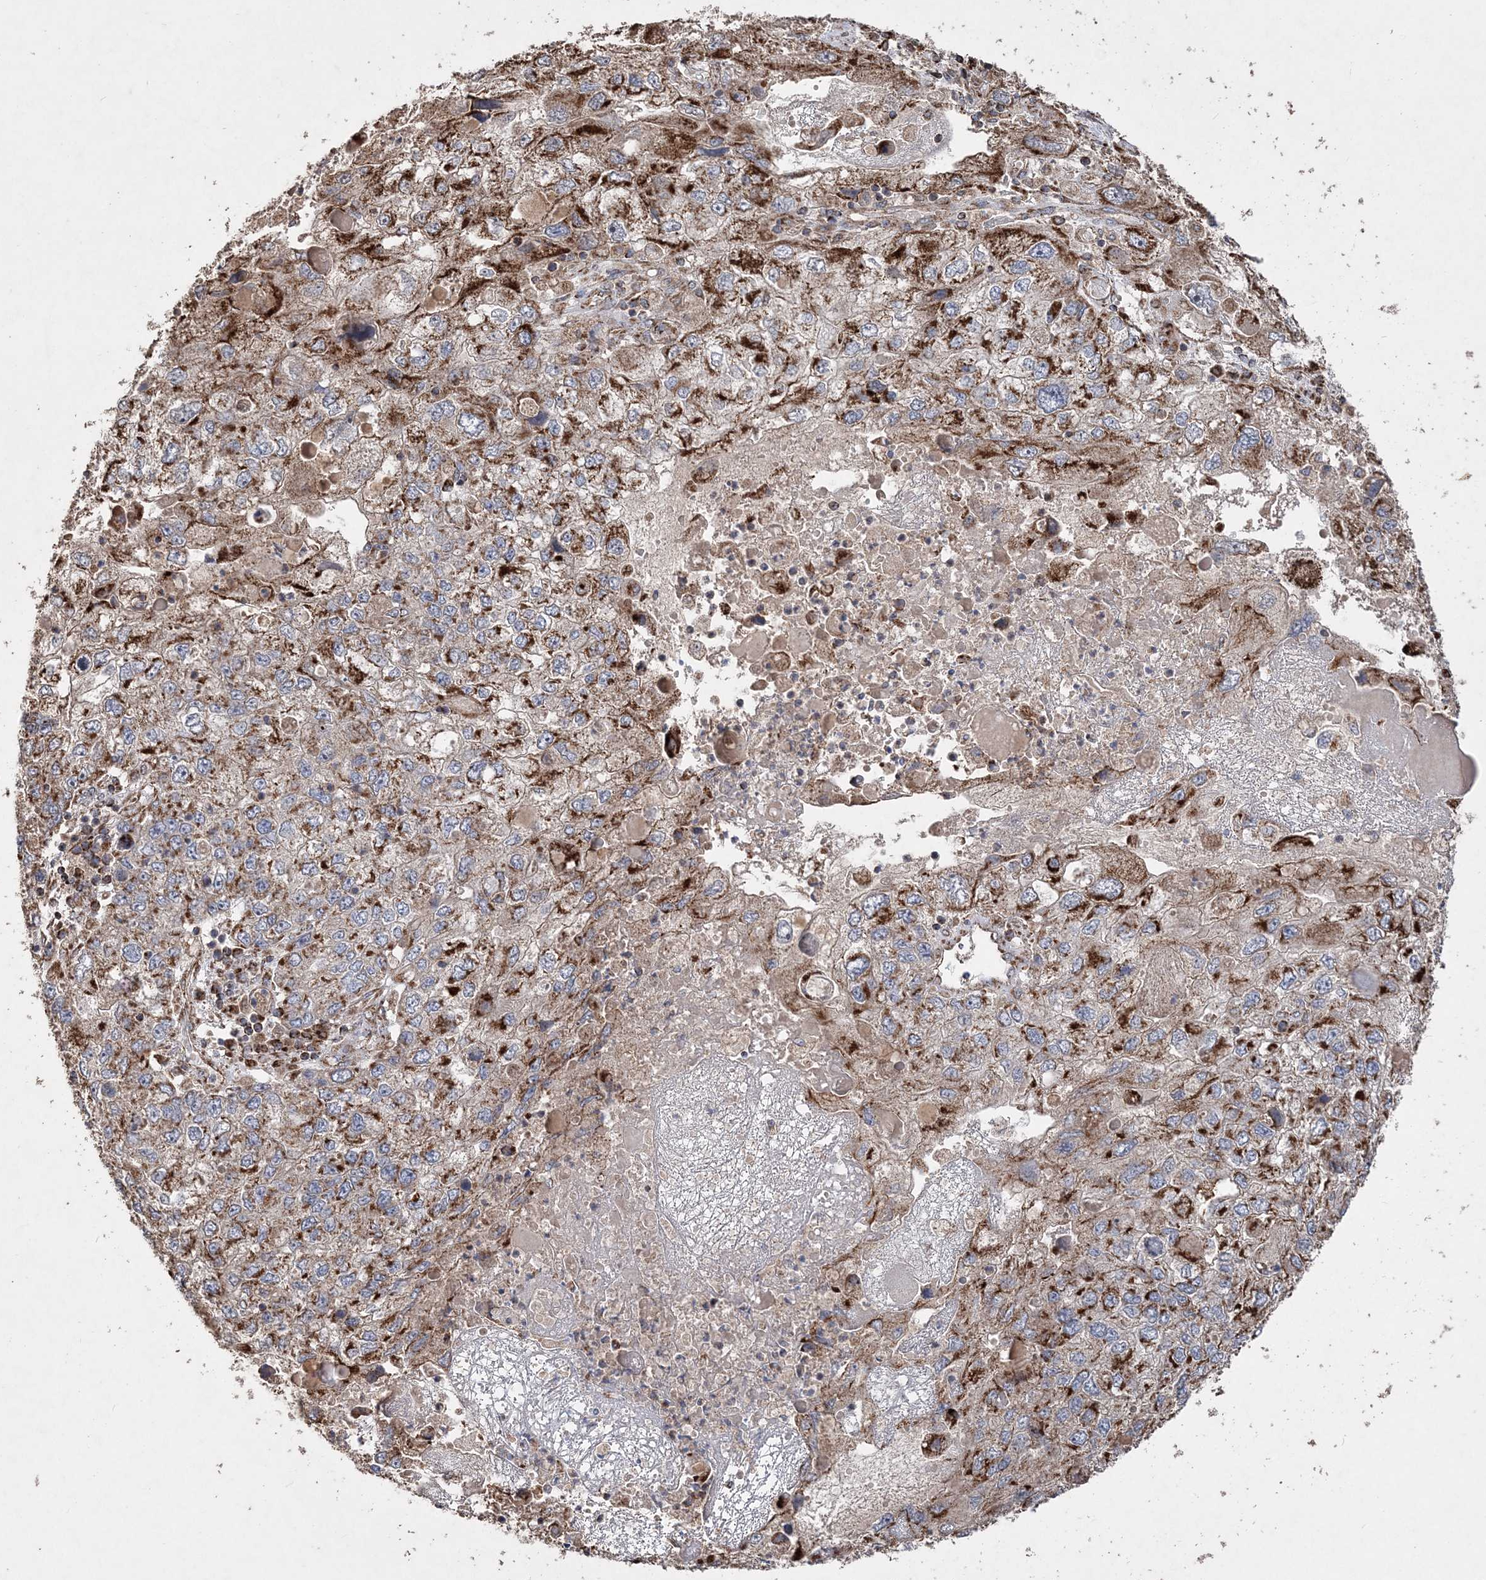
{"staining": {"intensity": "strong", "quantity": ">75%", "location": "cytoplasmic/membranous"}, "tissue": "endometrial cancer", "cell_type": "Tumor cells", "image_type": "cancer", "snomed": [{"axis": "morphology", "description": "Adenocarcinoma, NOS"}, {"axis": "topography", "description": "Endometrium"}], "caption": "Adenocarcinoma (endometrial) stained with a brown dye shows strong cytoplasmic/membranous positive staining in about >75% of tumor cells.", "gene": "POC5", "patient": {"sex": "female", "age": 49}}